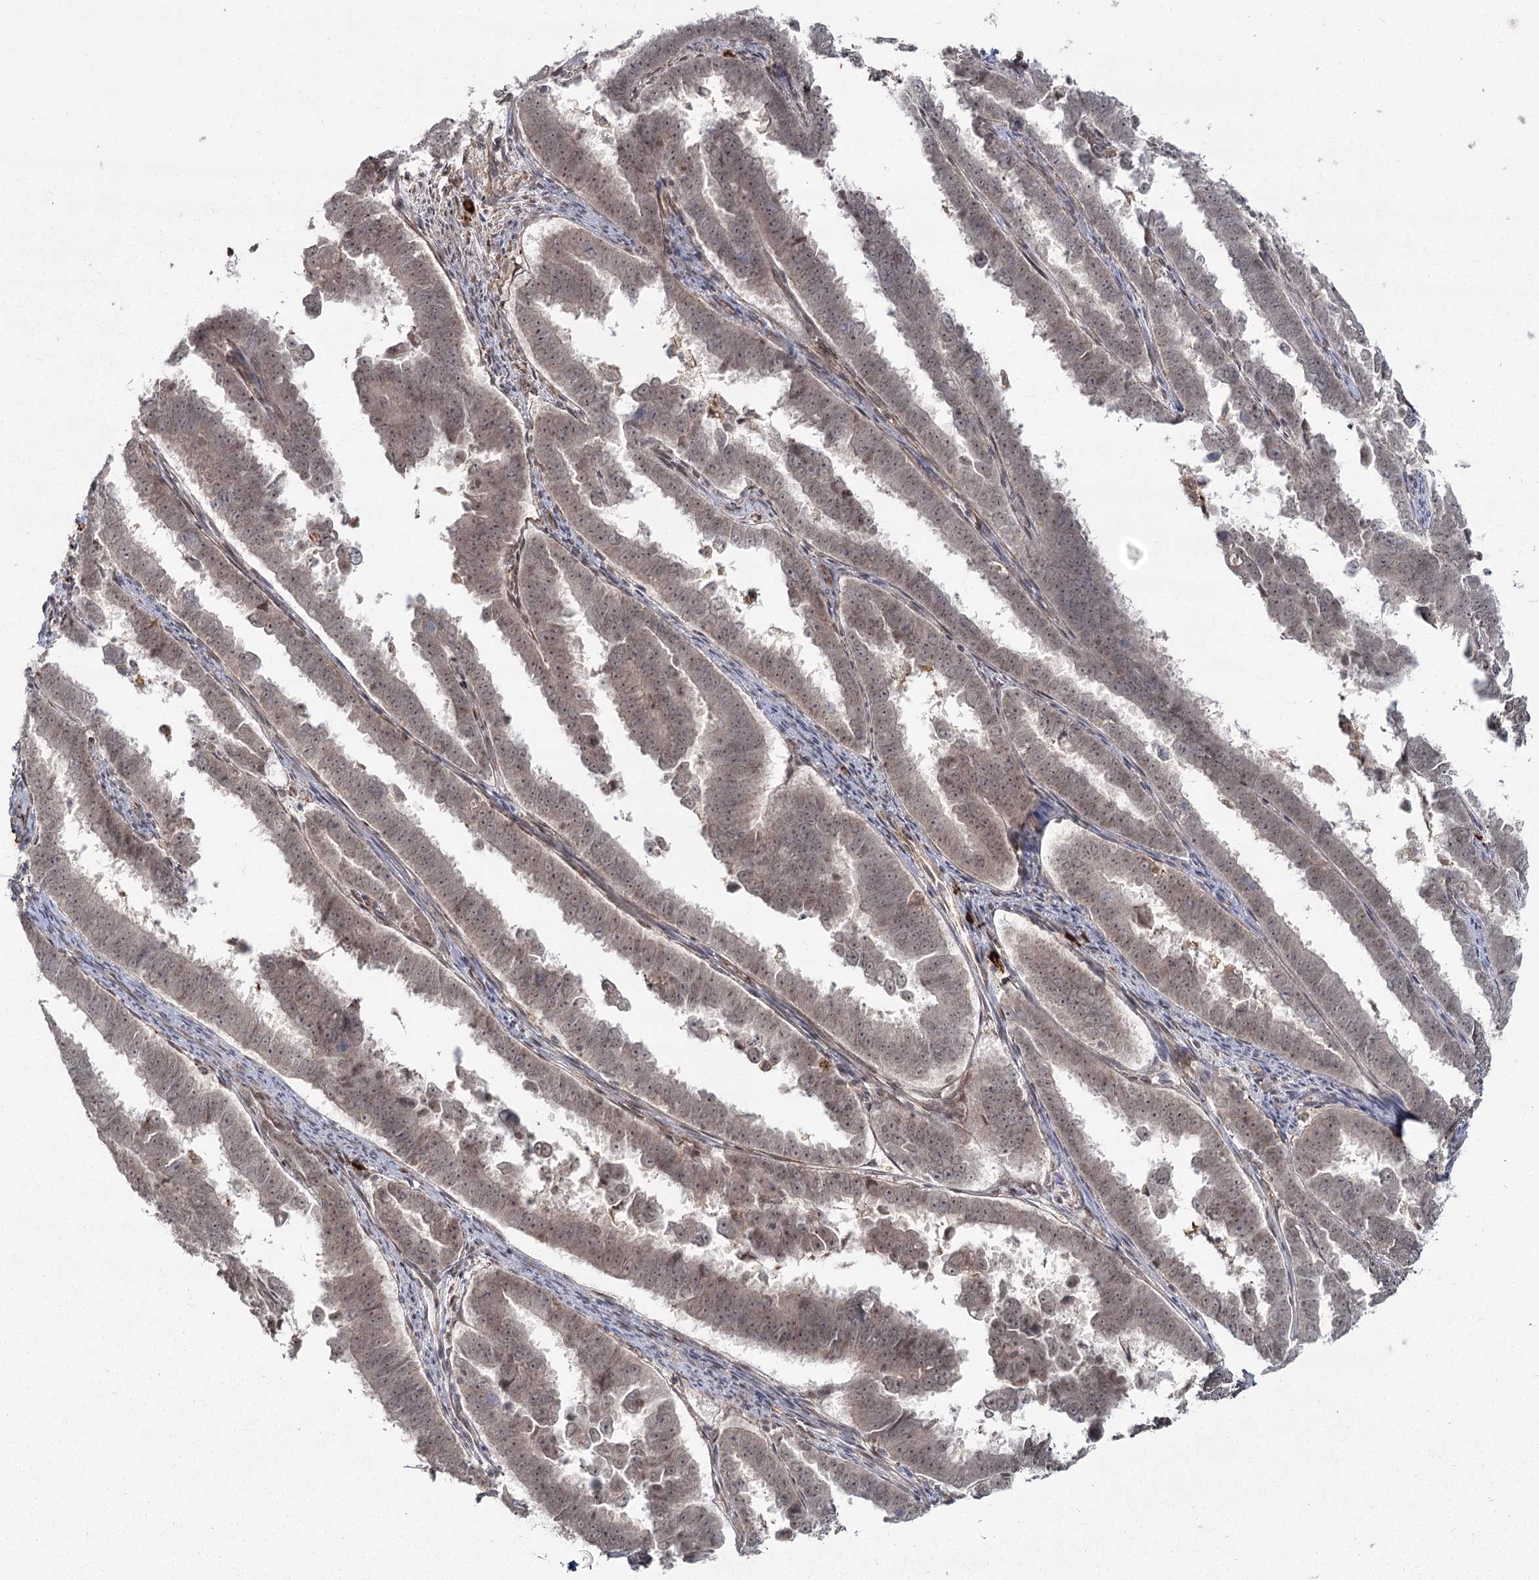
{"staining": {"intensity": "weak", "quantity": ">75%", "location": "cytoplasmic/membranous,nuclear"}, "tissue": "endometrial cancer", "cell_type": "Tumor cells", "image_type": "cancer", "snomed": [{"axis": "morphology", "description": "Adenocarcinoma, NOS"}, {"axis": "topography", "description": "Endometrium"}], "caption": "Endometrial cancer stained with a brown dye displays weak cytoplasmic/membranous and nuclear positive staining in approximately >75% of tumor cells.", "gene": "AP2M1", "patient": {"sex": "female", "age": 75}}